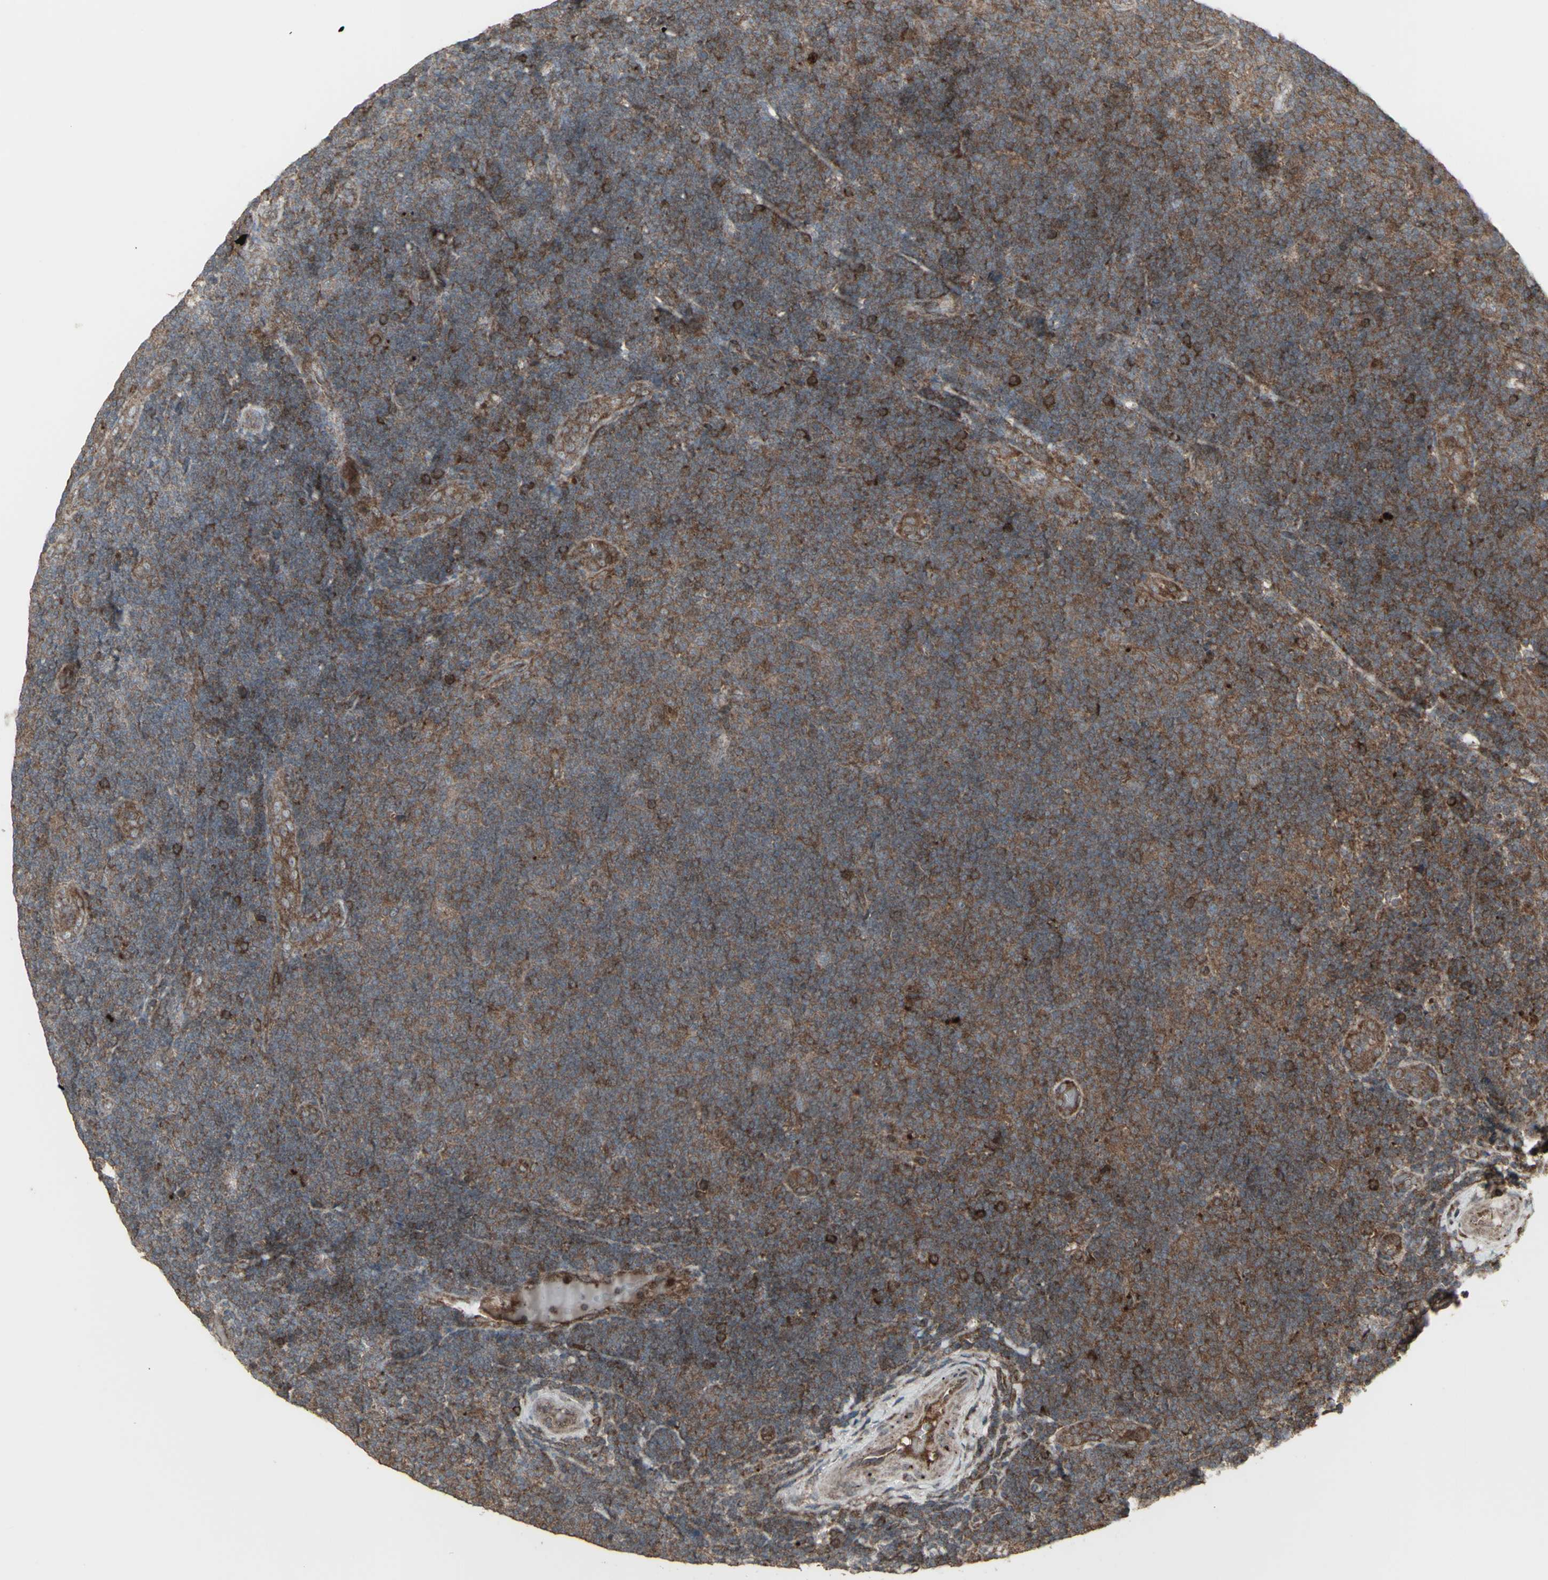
{"staining": {"intensity": "strong", "quantity": "25%-75%", "location": "cytoplasmic/membranous"}, "tissue": "lymphoma", "cell_type": "Tumor cells", "image_type": "cancer", "snomed": [{"axis": "morphology", "description": "Malignant lymphoma, non-Hodgkin's type, Low grade"}, {"axis": "topography", "description": "Lymph node"}], "caption": "Immunohistochemical staining of low-grade malignant lymphoma, non-Hodgkin's type reveals high levels of strong cytoplasmic/membranous positivity in about 25%-75% of tumor cells.", "gene": "RNASEL", "patient": {"sex": "male", "age": 83}}